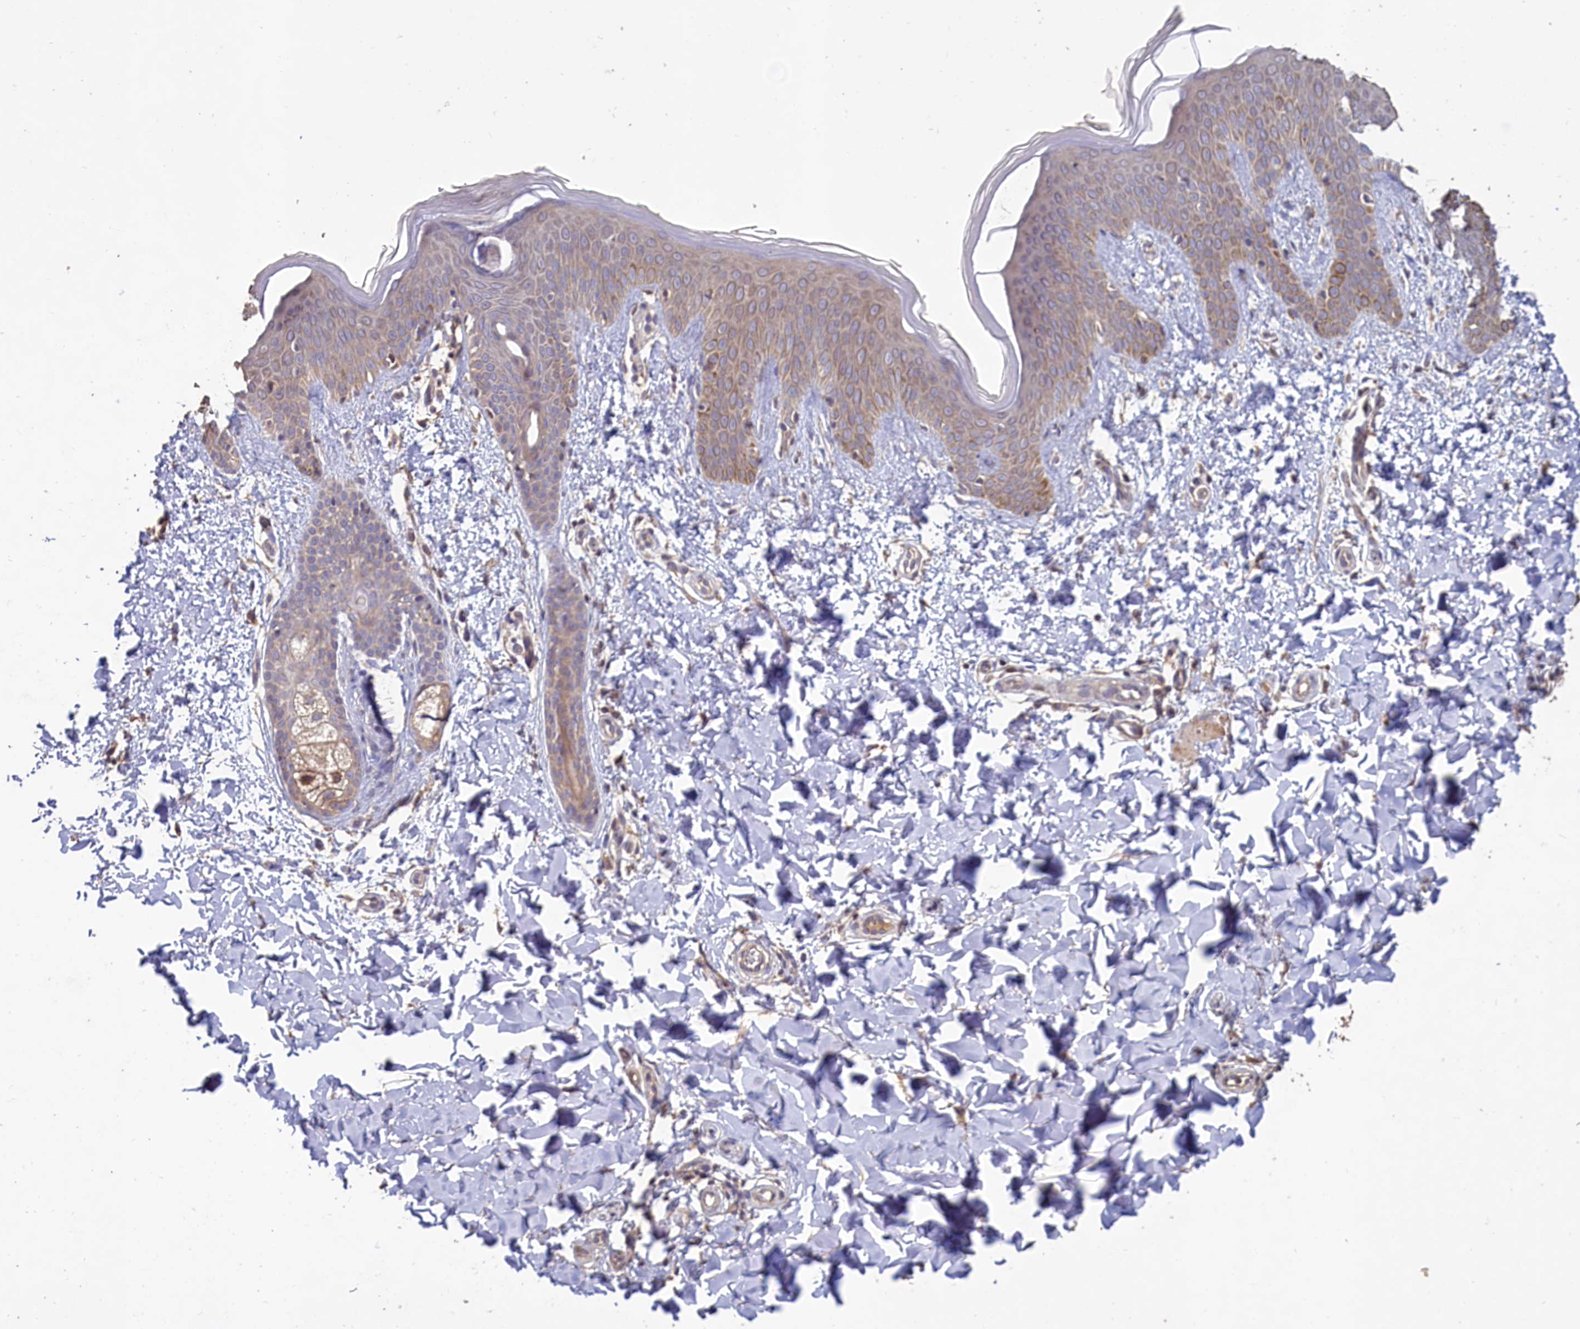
{"staining": {"intensity": "moderate", "quantity": ">75%", "location": "cytoplasmic/membranous"}, "tissue": "skin", "cell_type": "Fibroblasts", "image_type": "normal", "snomed": [{"axis": "morphology", "description": "Normal tissue, NOS"}, {"axis": "topography", "description": "Skin"}], "caption": "An immunohistochemistry (IHC) image of normal tissue is shown. Protein staining in brown highlights moderate cytoplasmic/membranous positivity in skin within fibroblasts.", "gene": "FUNDC1", "patient": {"sex": "male", "age": 36}}